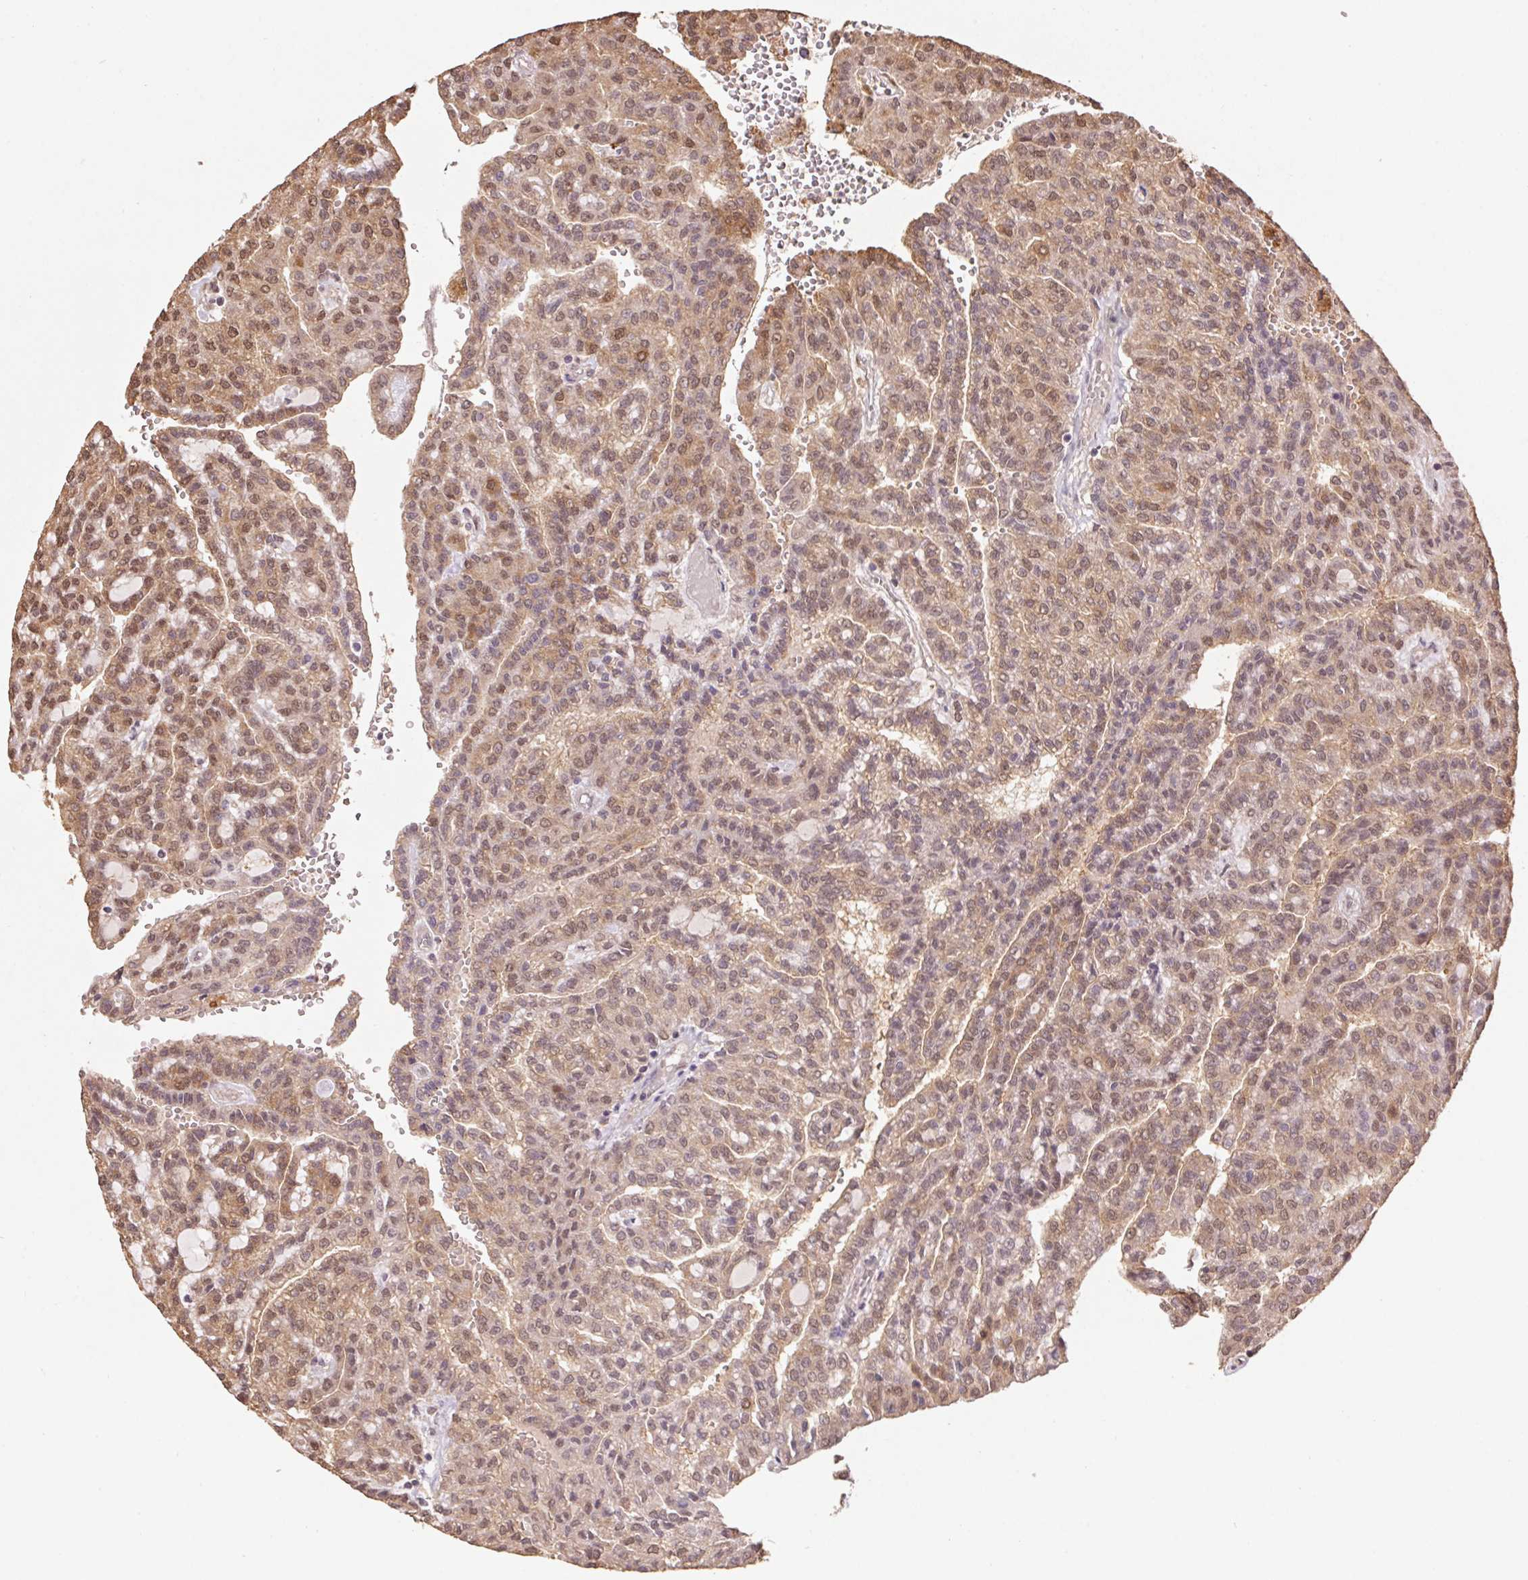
{"staining": {"intensity": "moderate", "quantity": ">75%", "location": "cytoplasmic/membranous,nuclear"}, "tissue": "renal cancer", "cell_type": "Tumor cells", "image_type": "cancer", "snomed": [{"axis": "morphology", "description": "Adenocarcinoma, NOS"}, {"axis": "topography", "description": "Kidney"}], "caption": "High-power microscopy captured an immunohistochemistry micrograph of renal cancer, revealing moderate cytoplasmic/membranous and nuclear positivity in about >75% of tumor cells.", "gene": "CUTA", "patient": {"sex": "male", "age": 63}}